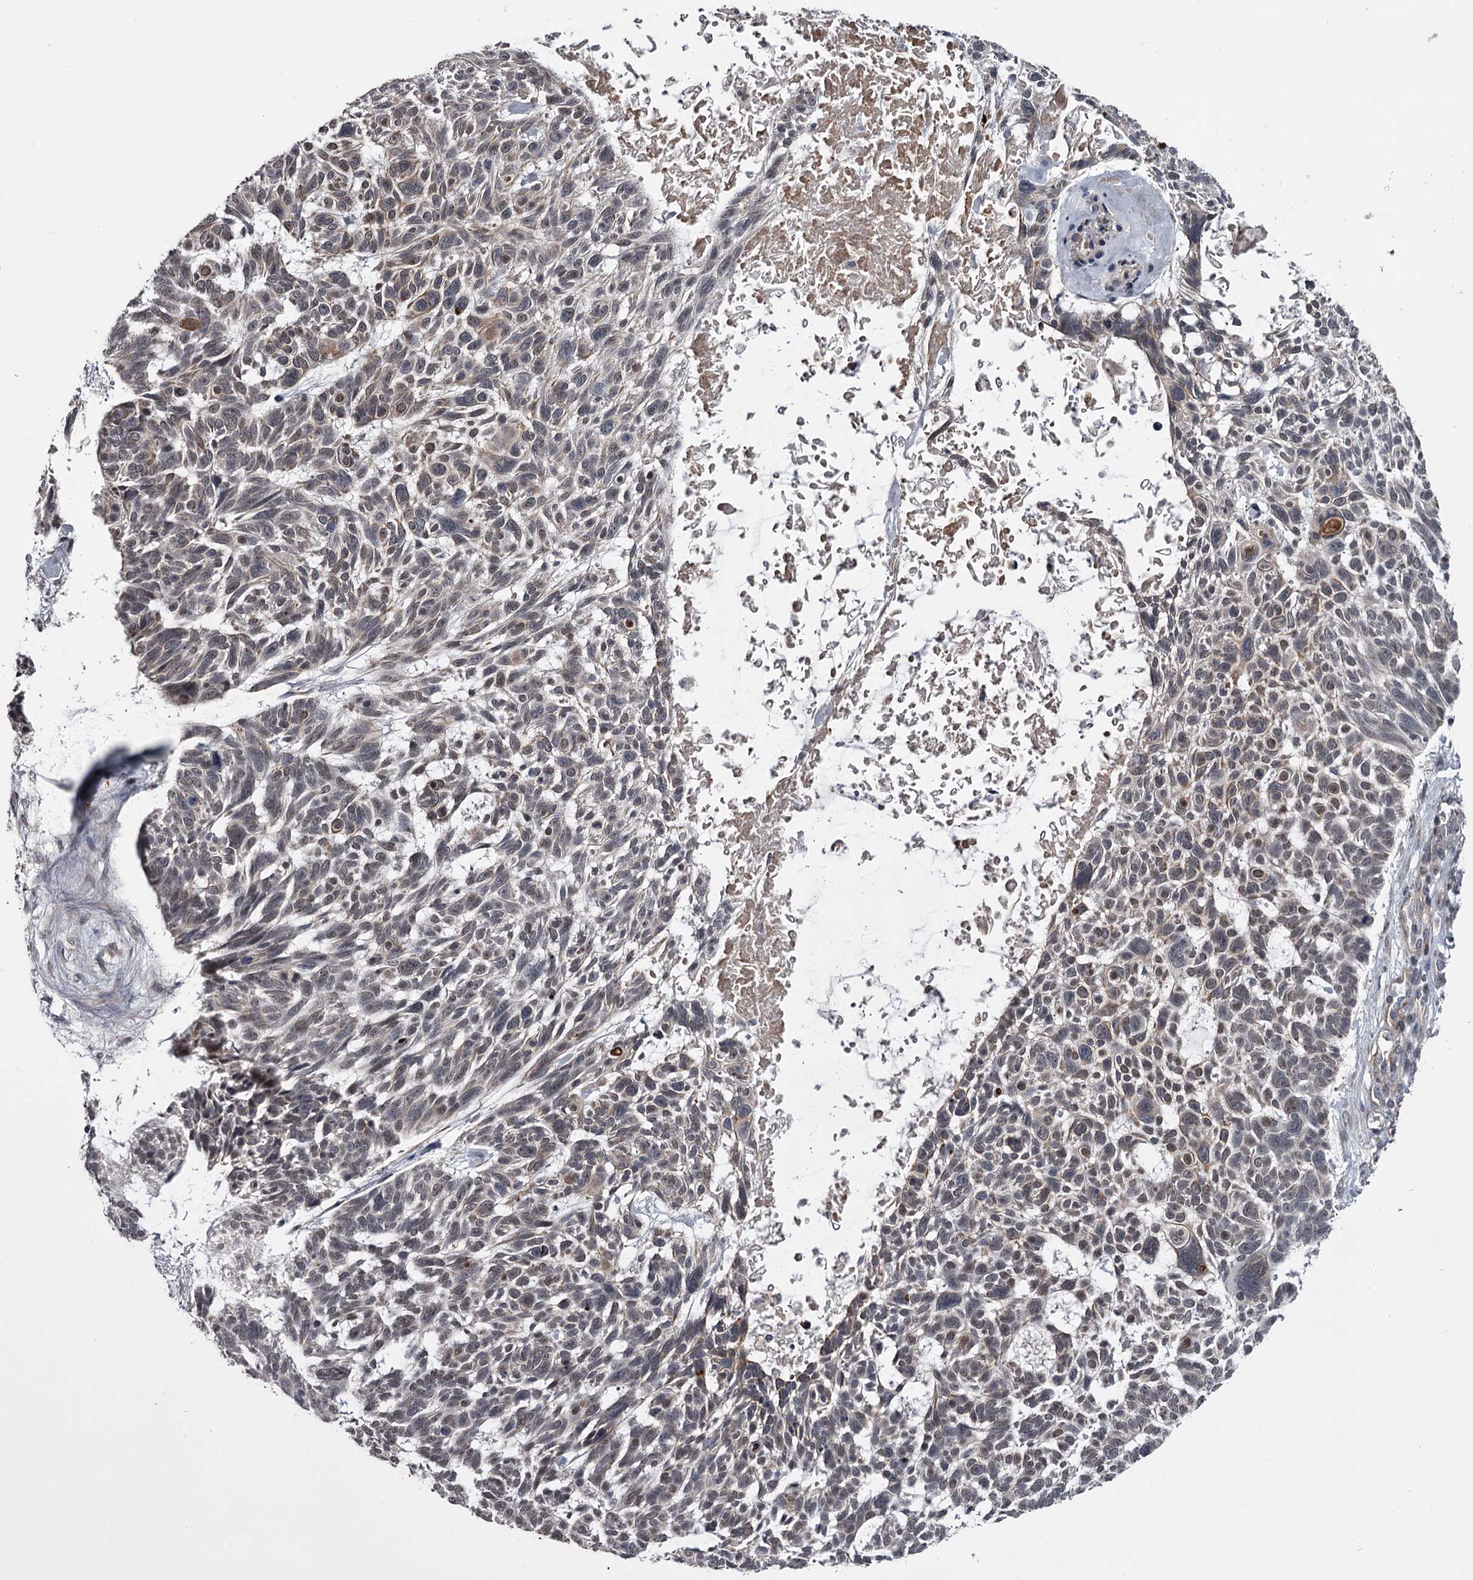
{"staining": {"intensity": "weak", "quantity": "25%-75%", "location": "nuclear"}, "tissue": "skin cancer", "cell_type": "Tumor cells", "image_type": "cancer", "snomed": [{"axis": "morphology", "description": "Basal cell carcinoma"}, {"axis": "topography", "description": "Skin"}], "caption": "There is low levels of weak nuclear expression in tumor cells of skin cancer, as demonstrated by immunohistochemical staining (brown color).", "gene": "PRPF40B", "patient": {"sex": "male", "age": 88}}